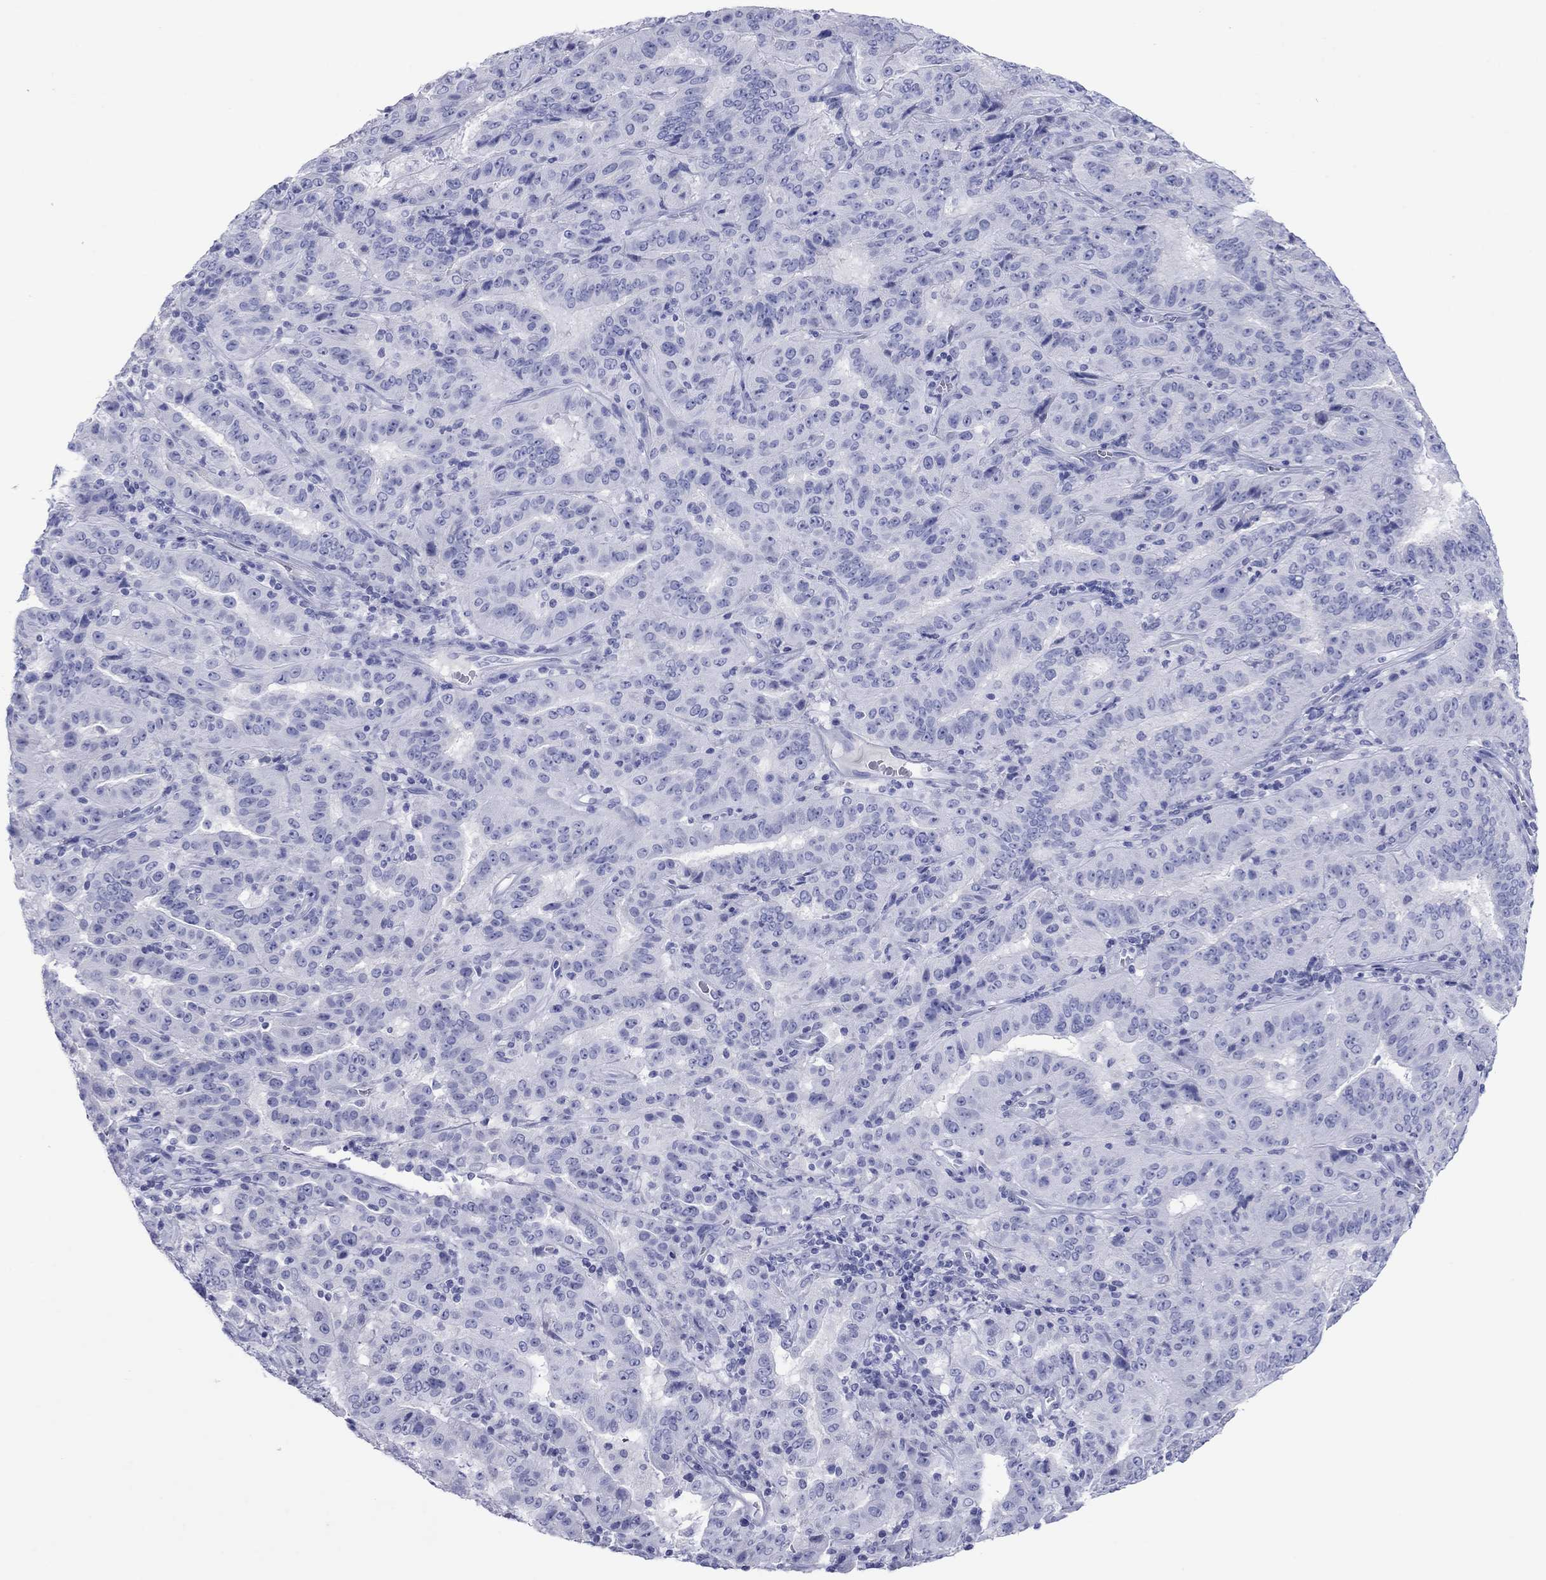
{"staining": {"intensity": "negative", "quantity": "none", "location": "none"}, "tissue": "pancreatic cancer", "cell_type": "Tumor cells", "image_type": "cancer", "snomed": [{"axis": "morphology", "description": "Adenocarcinoma, NOS"}, {"axis": "topography", "description": "Pancreas"}], "caption": "DAB (3,3'-diaminobenzidine) immunohistochemical staining of pancreatic cancer (adenocarcinoma) reveals no significant staining in tumor cells.", "gene": "ATP4A", "patient": {"sex": "male", "age": 63}}